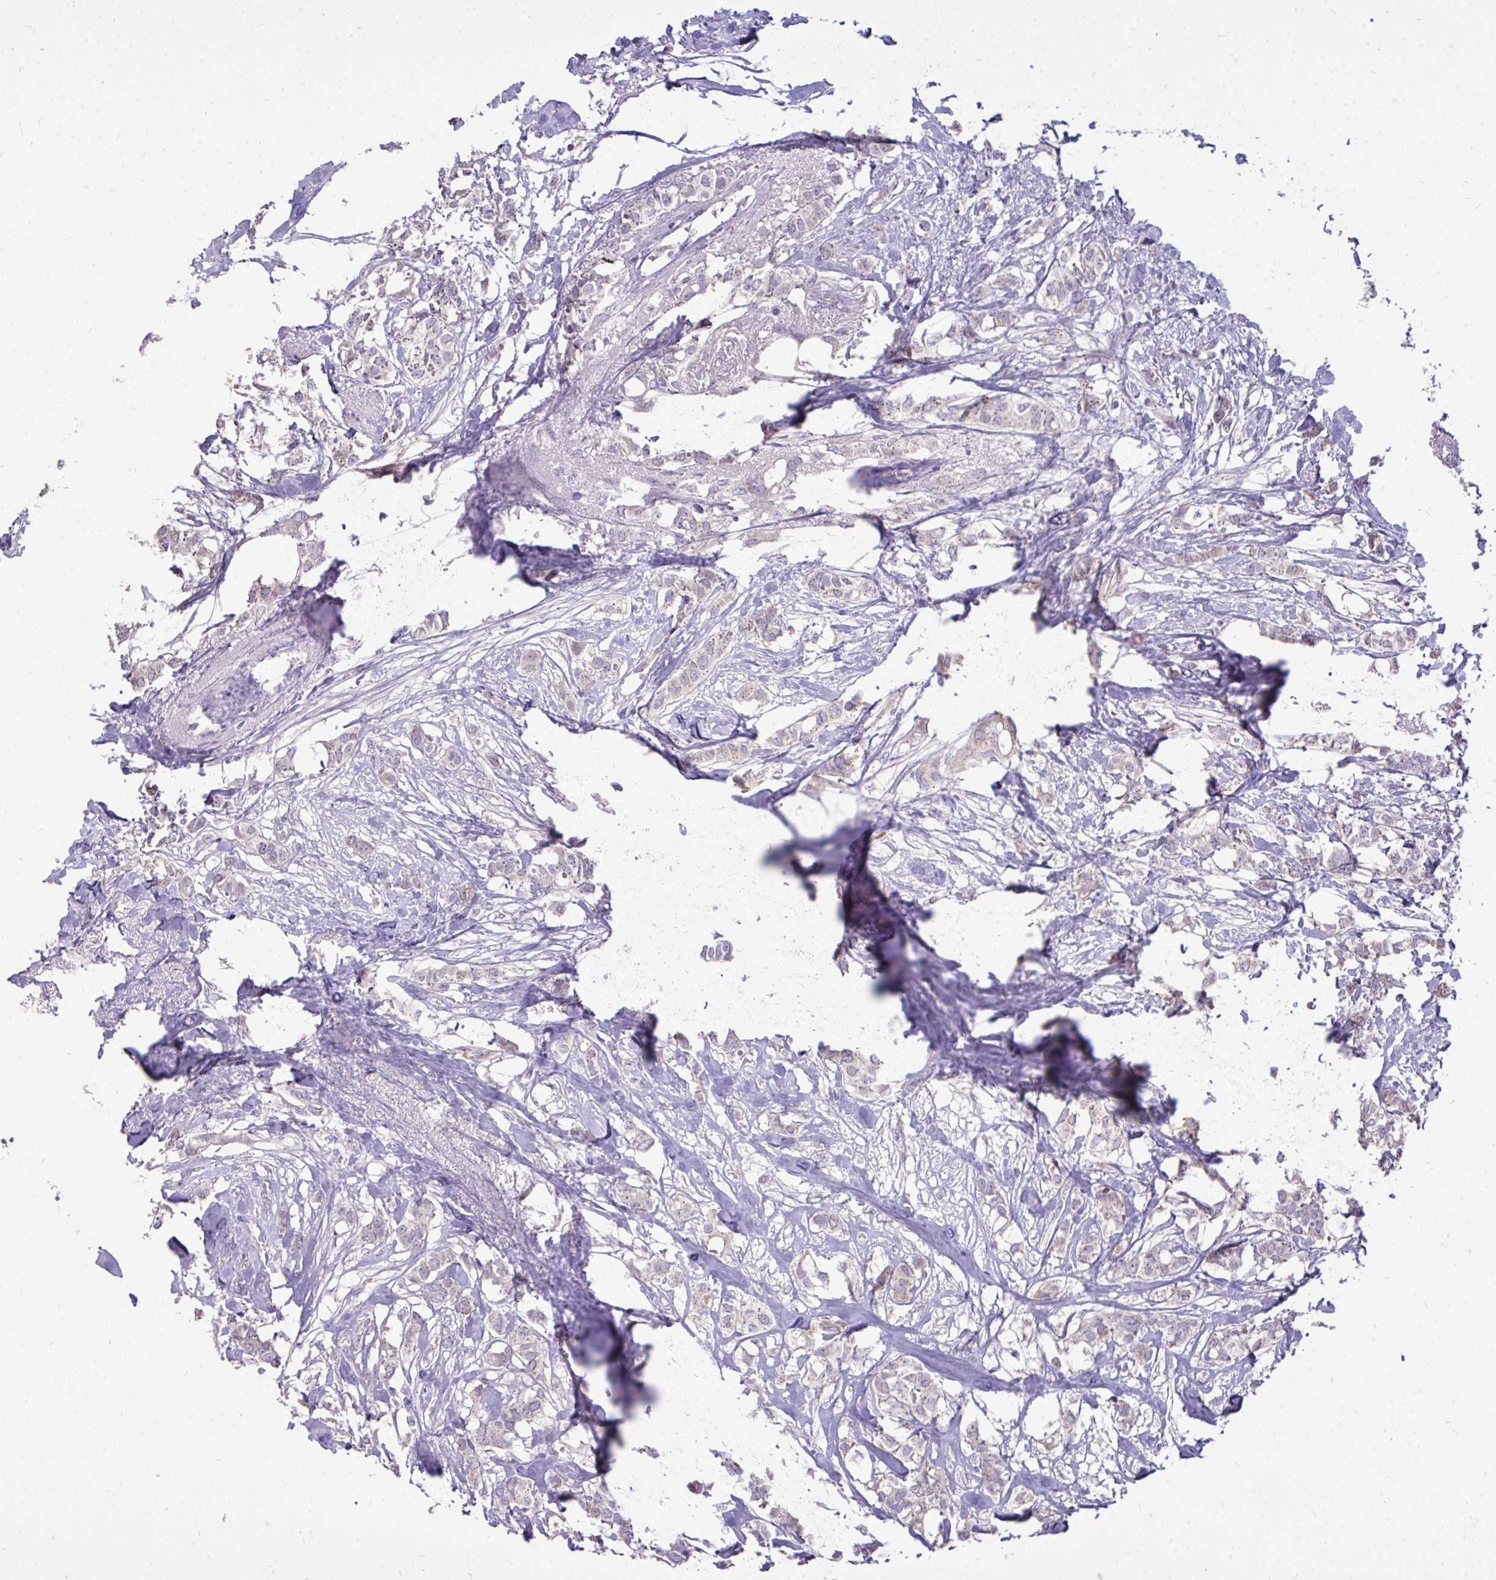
{"staining": {"intensity": "negative", "quantity": "none", "location": "none"}, "tissue": "breast cancer", "cell_type": "Tumor cells", "image_type": "cancer", "snomed": [{"axis": "morphology", "description": "Duct carcinoma"}, {"axis": "topography", "description": "Breast"}], "caption": "This is an IHC micrograph of intraductal carcinoma (breast). There is no expression in tumor cells.", "gene": "SPTBN2", "patient": {"sex": "female", "age": 62}}